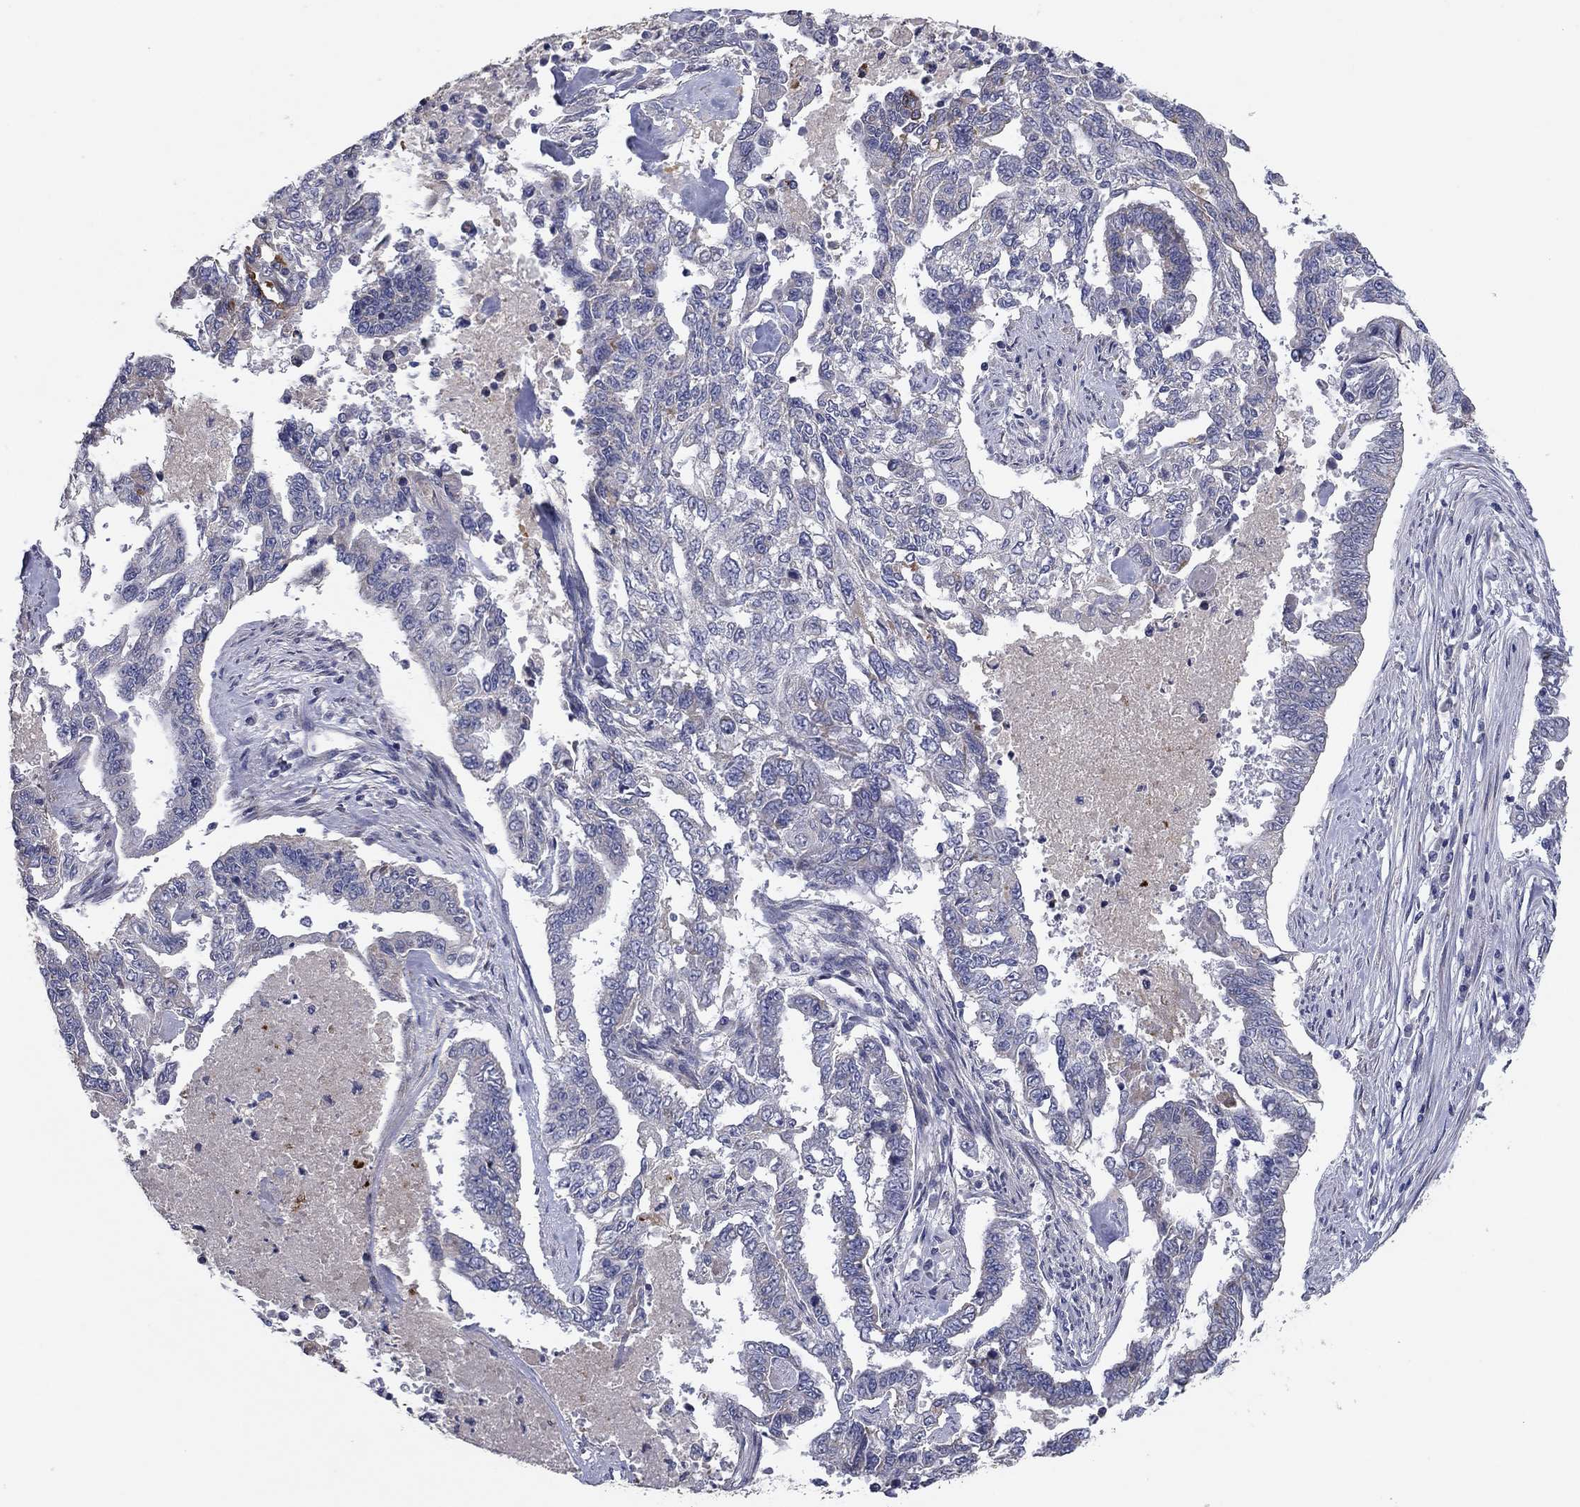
{"staining": {"intensity": "negative", "quantity": "none", "location": "none"}, "tissue": "endometrial cancer", "cell_type": "Tumor cells", "image_type": "cancer", "snomed": [{"axis": "morphology", "description": "Adenocarcinoma, NOS"}, {"axis": "topography", "description": "Uterus"}], "caption": "A high-resolution histopathology image shows IHC staining of endometrial cancer, which exhibits no significant positivity in tumor cells.", "gene": "PTGDS", "patient": {"sex": "female", "age": 59}}